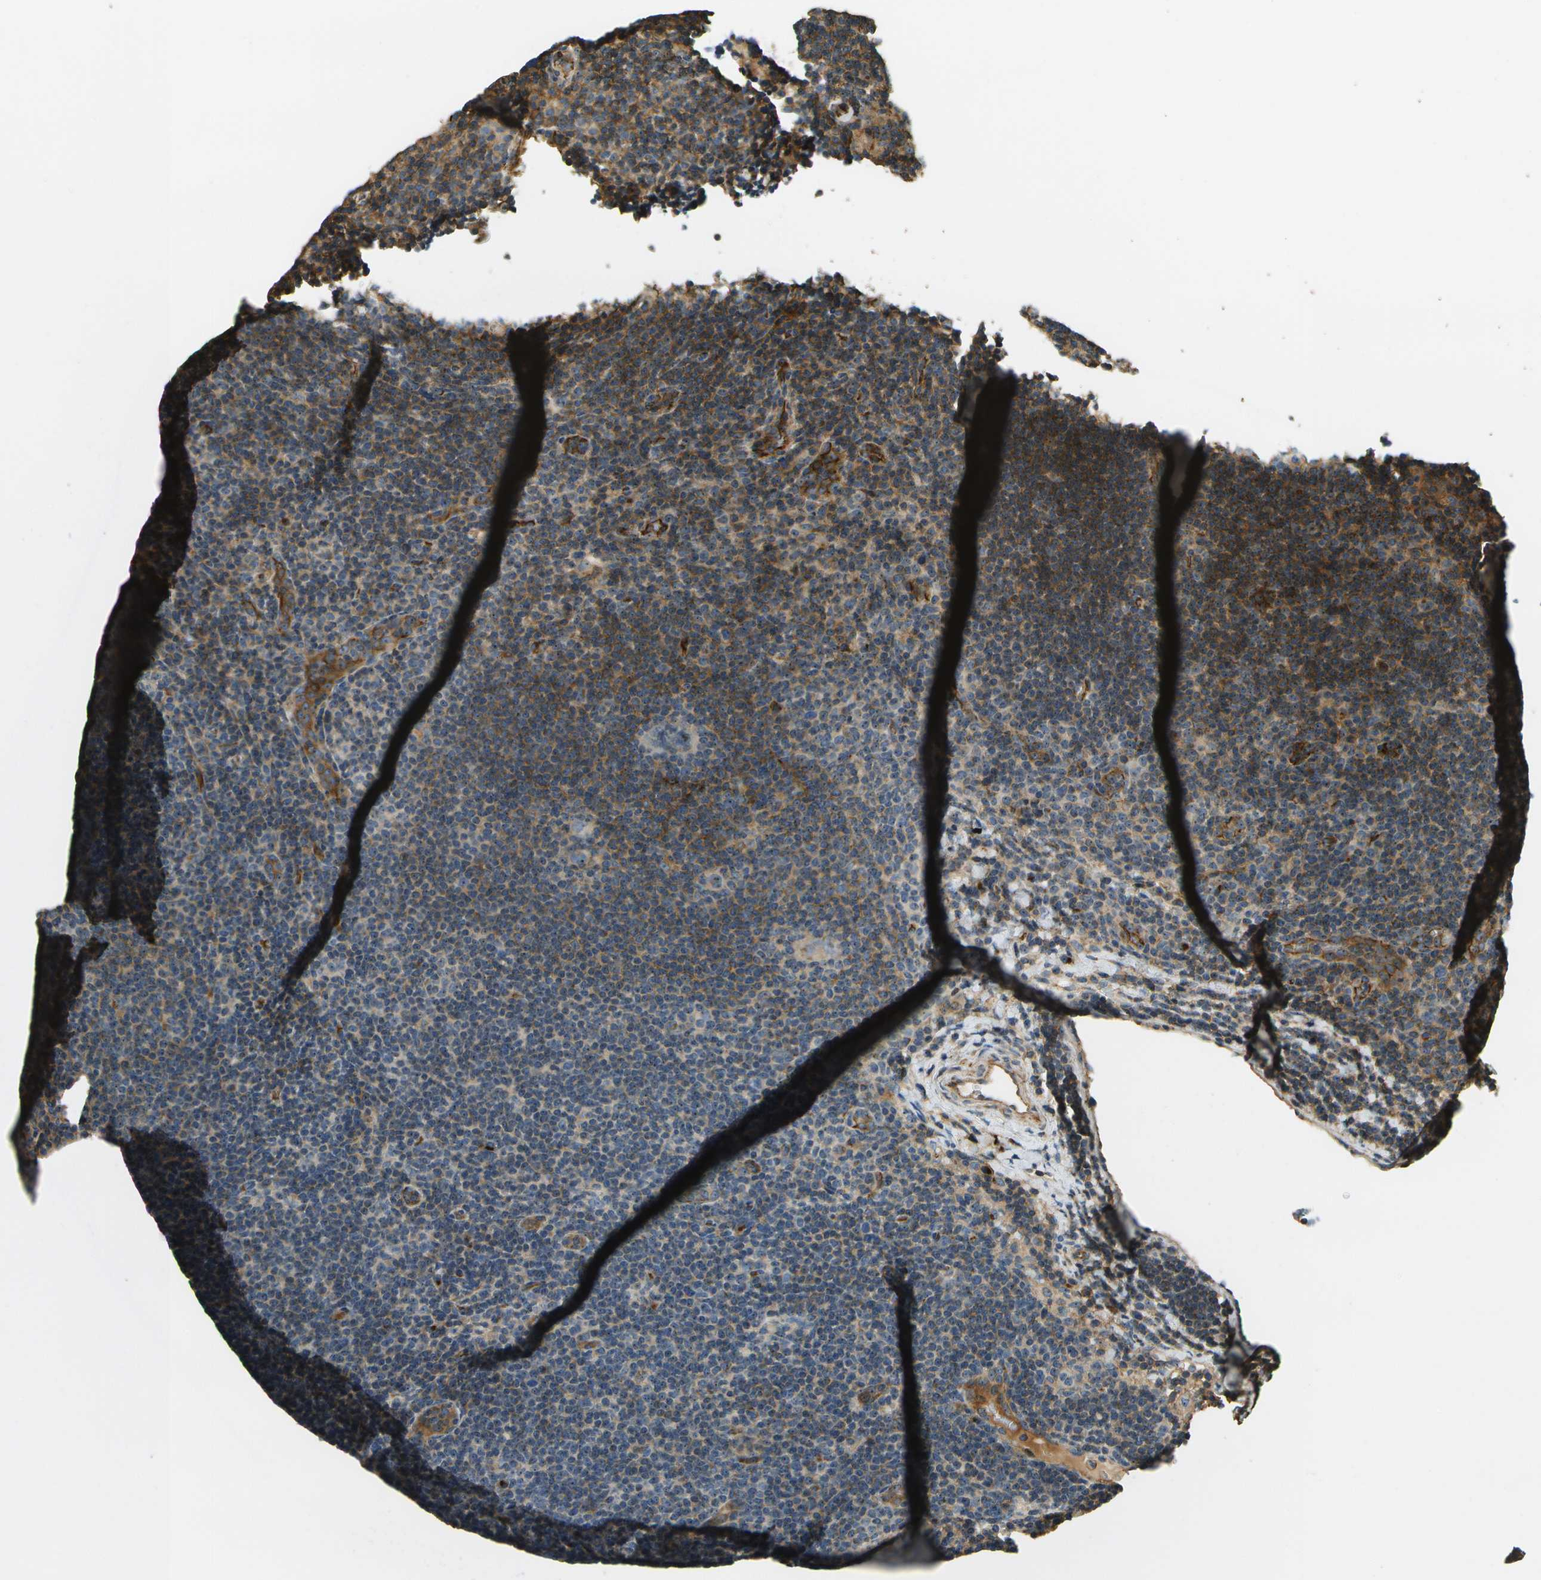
{"staining": {"intensity": "moderate", "quantity": "25%-75%", "location": "nuclear"}, "tissue": "lymphoma", "cell_type": "Tumor cells", "image_type": "cancer", "snomed": [{"axis": "morphology", "description": "Hodgkin's disease, NOS"}, {"axis": "topography", "description": "Lymph node"}], "caption": "Hodgkin's disease was stained to show a protein in brown. There is medium levels of moderate nuclear staining in about 25%-75% of tumor cells.", "gene": "LRP12", "patient": {"sex": "female", "age": 57}}